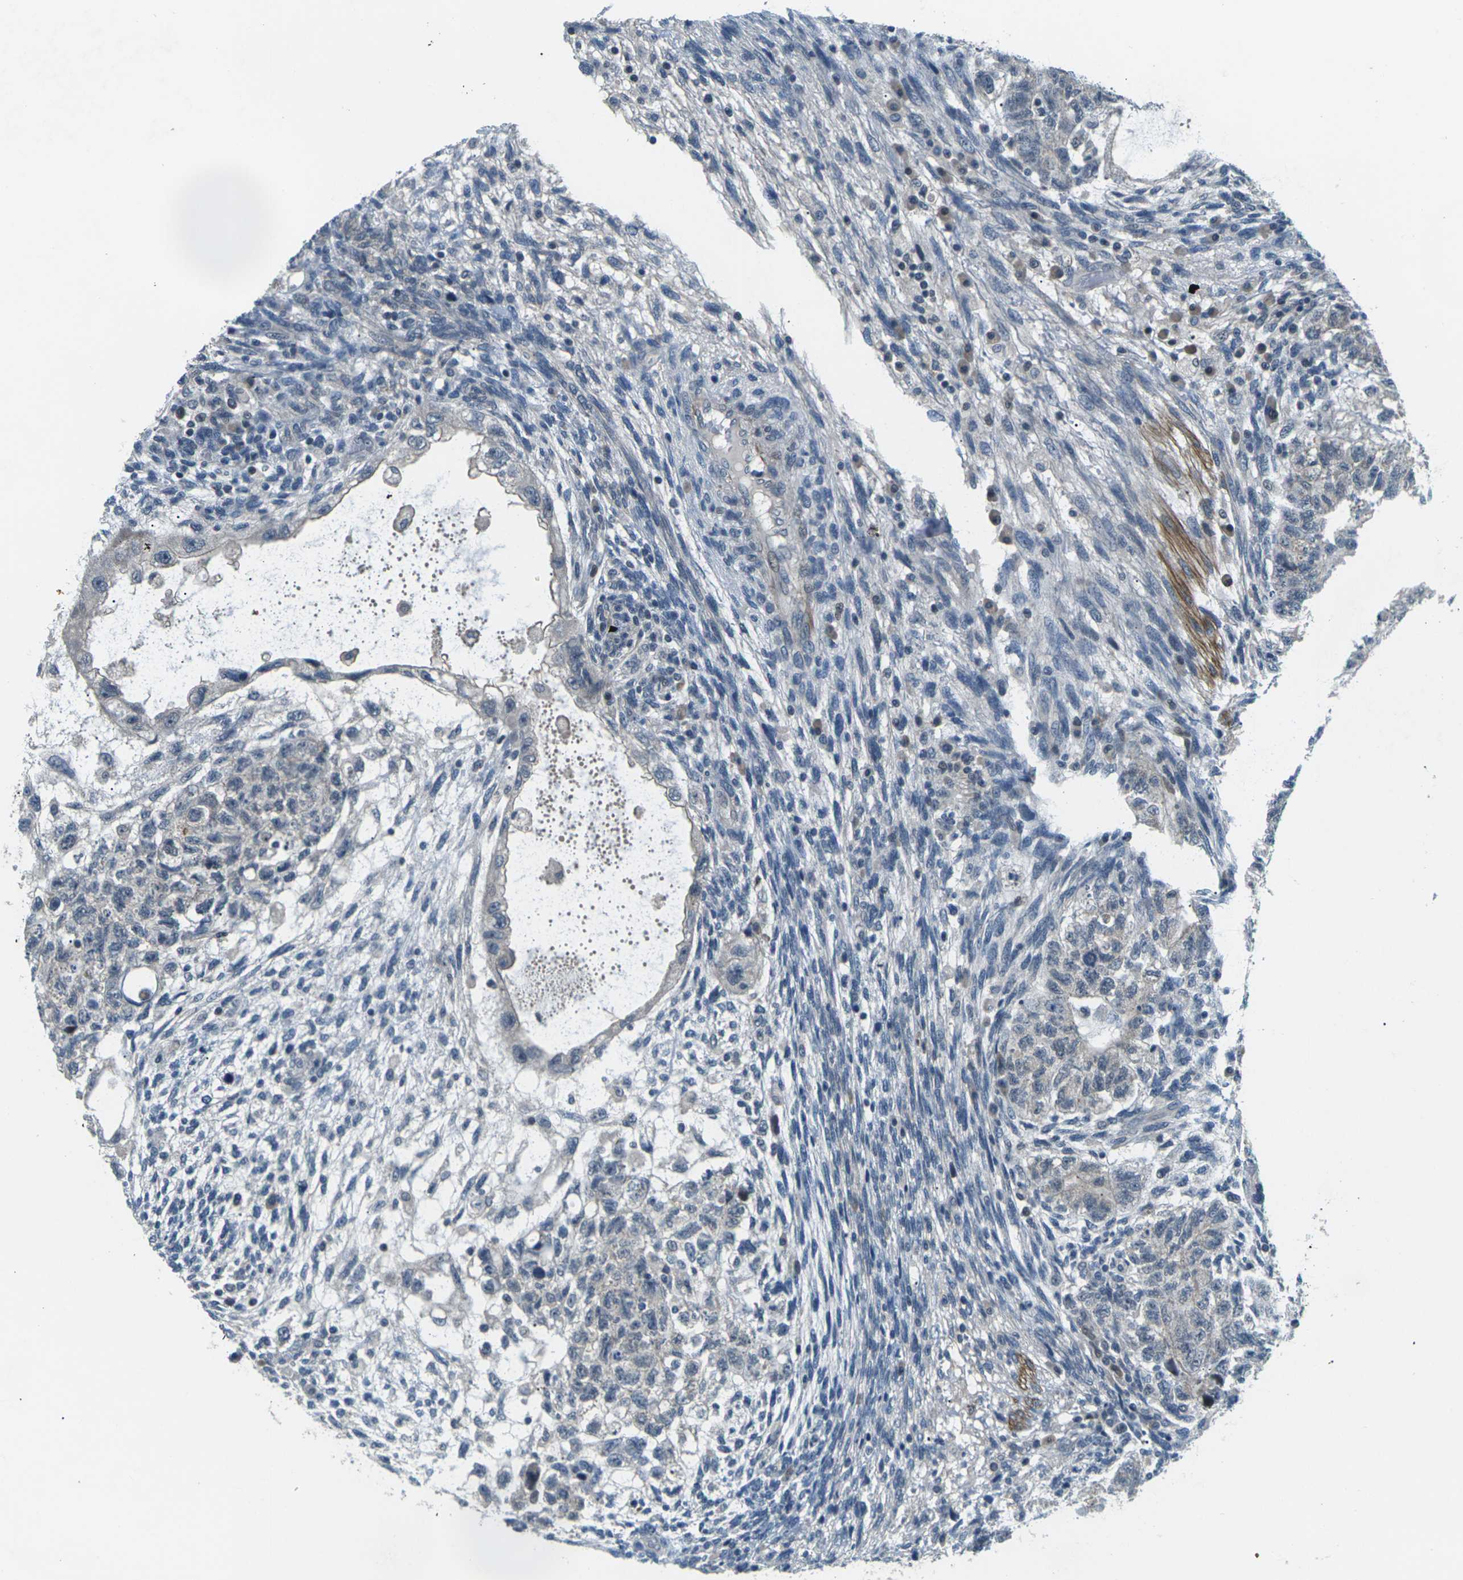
{"staining": {"intensity": "negative", "quantity": "none", "location": "none"}, "tissue": "testis cancer", "cell_type": "Tumor cells", "image_type": "cancer", "snomed": [{"axis": "morphology", "description": "Normal tissue, NOS"}, {"axis": "morphology", "description": "Carcinoma, Embryonal, NOS"}, {"axis": "topography", "description": "Testis"}], "caption": "Tumor cells are negative for brown protein staining in testis cancer.", "gene": "SLC13A3", "patient": {"sex": "male", "age": 36}}